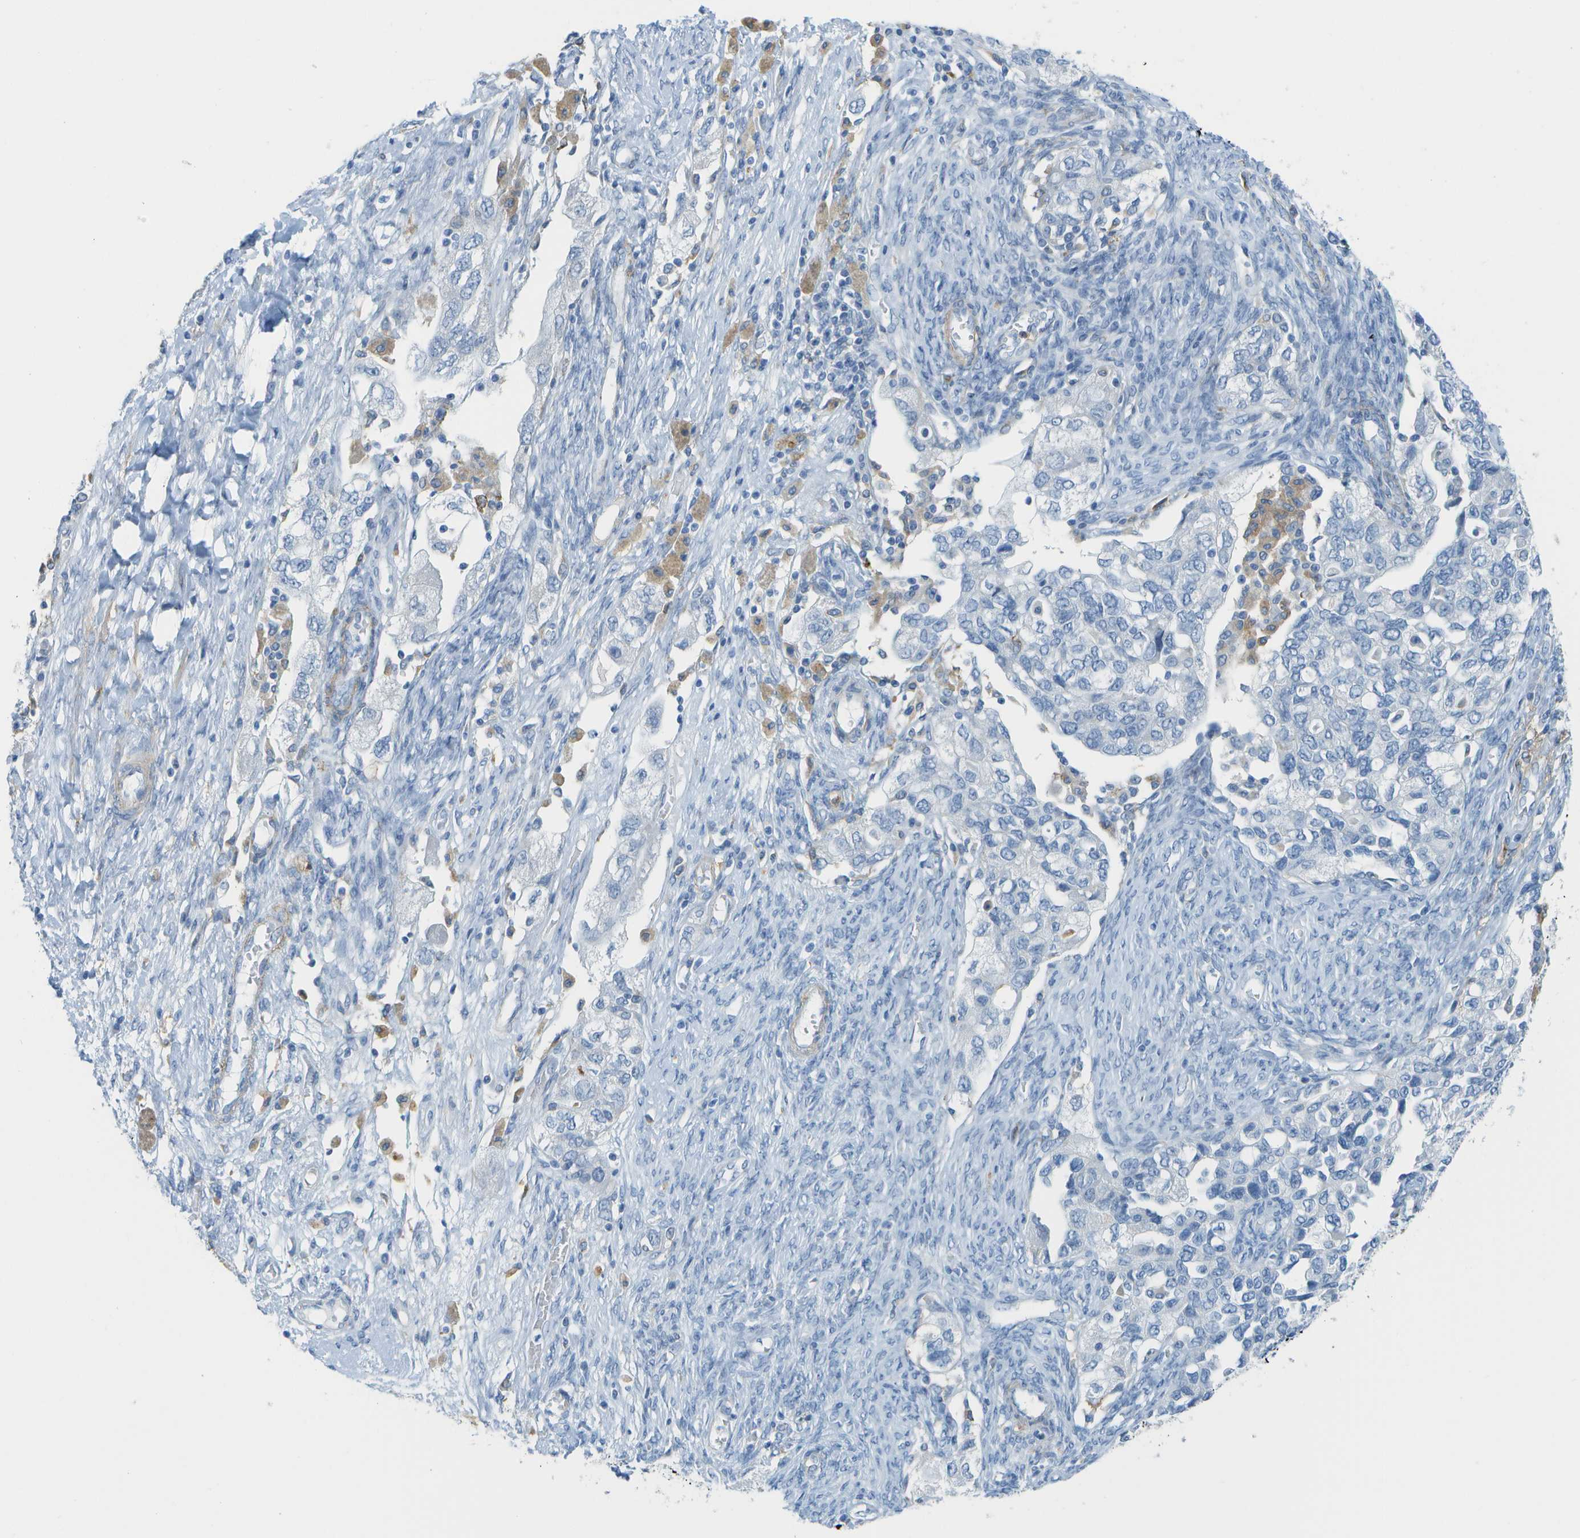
{"staining": {"intensity": "negative", "quantity": "none", "location": "none"}, "tissue": "ovarian cancer", "cell_type": "Tumor cells", "image_type": "cancer", "snomed": [{"axis": "morphology", "description": "Carcinoma, NOS"}, {"axis": "morphology", "description": "Cystadenocarcinoma, serous, NOS"}, {"axis": "topography", "description": "Ovary"}], "caption": "Immunohistochemical staining of ovarian serous cystadenocarcinoma shows no significant expression in tumor cells.", "gene": "ZBTB43", "patient": {"sex": "female", "age": 69}}